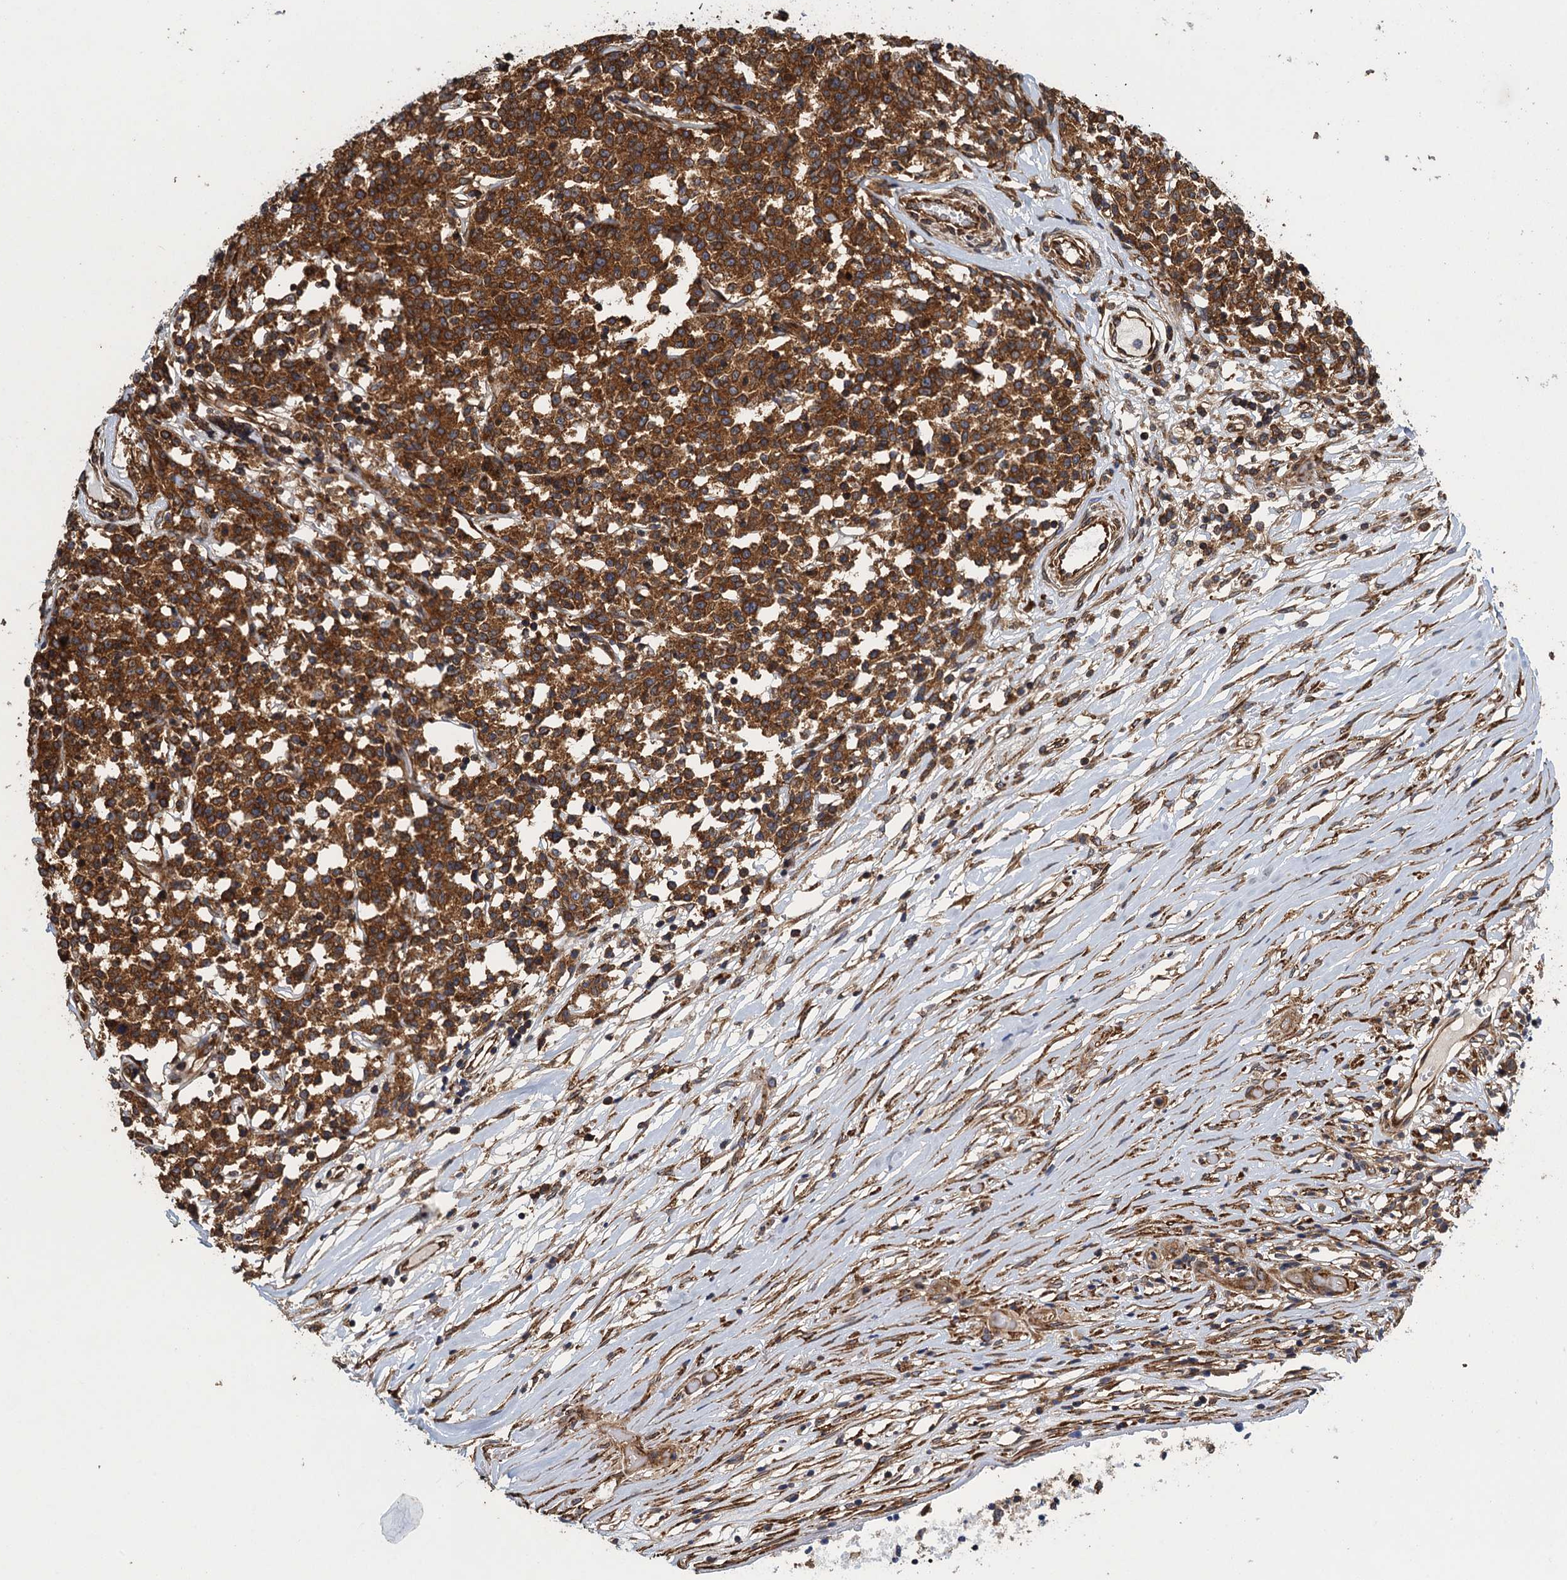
{"staining": {"intensity": "strong", "quantity": ">75%", "location": "cytoplasmic/membranous"}, "tissue": "lymphoma", "cell_type": "Tumor cells", "image_type": "cancer", "snomed": [{"axis": "morphology", "description": "Malignant lymphoma, non-Hodgkin's type, Low grade"}, {"axis": "topography", "description": "Small intestine"}], "caption": "Brown immunohistochemical staining in lymphoma demonstrates strong cytoplasmic/membranous positivity in approximately >75% of tumor cells.", "gene": "MDM1", "patient": {"sex": "female", "age": 59}}